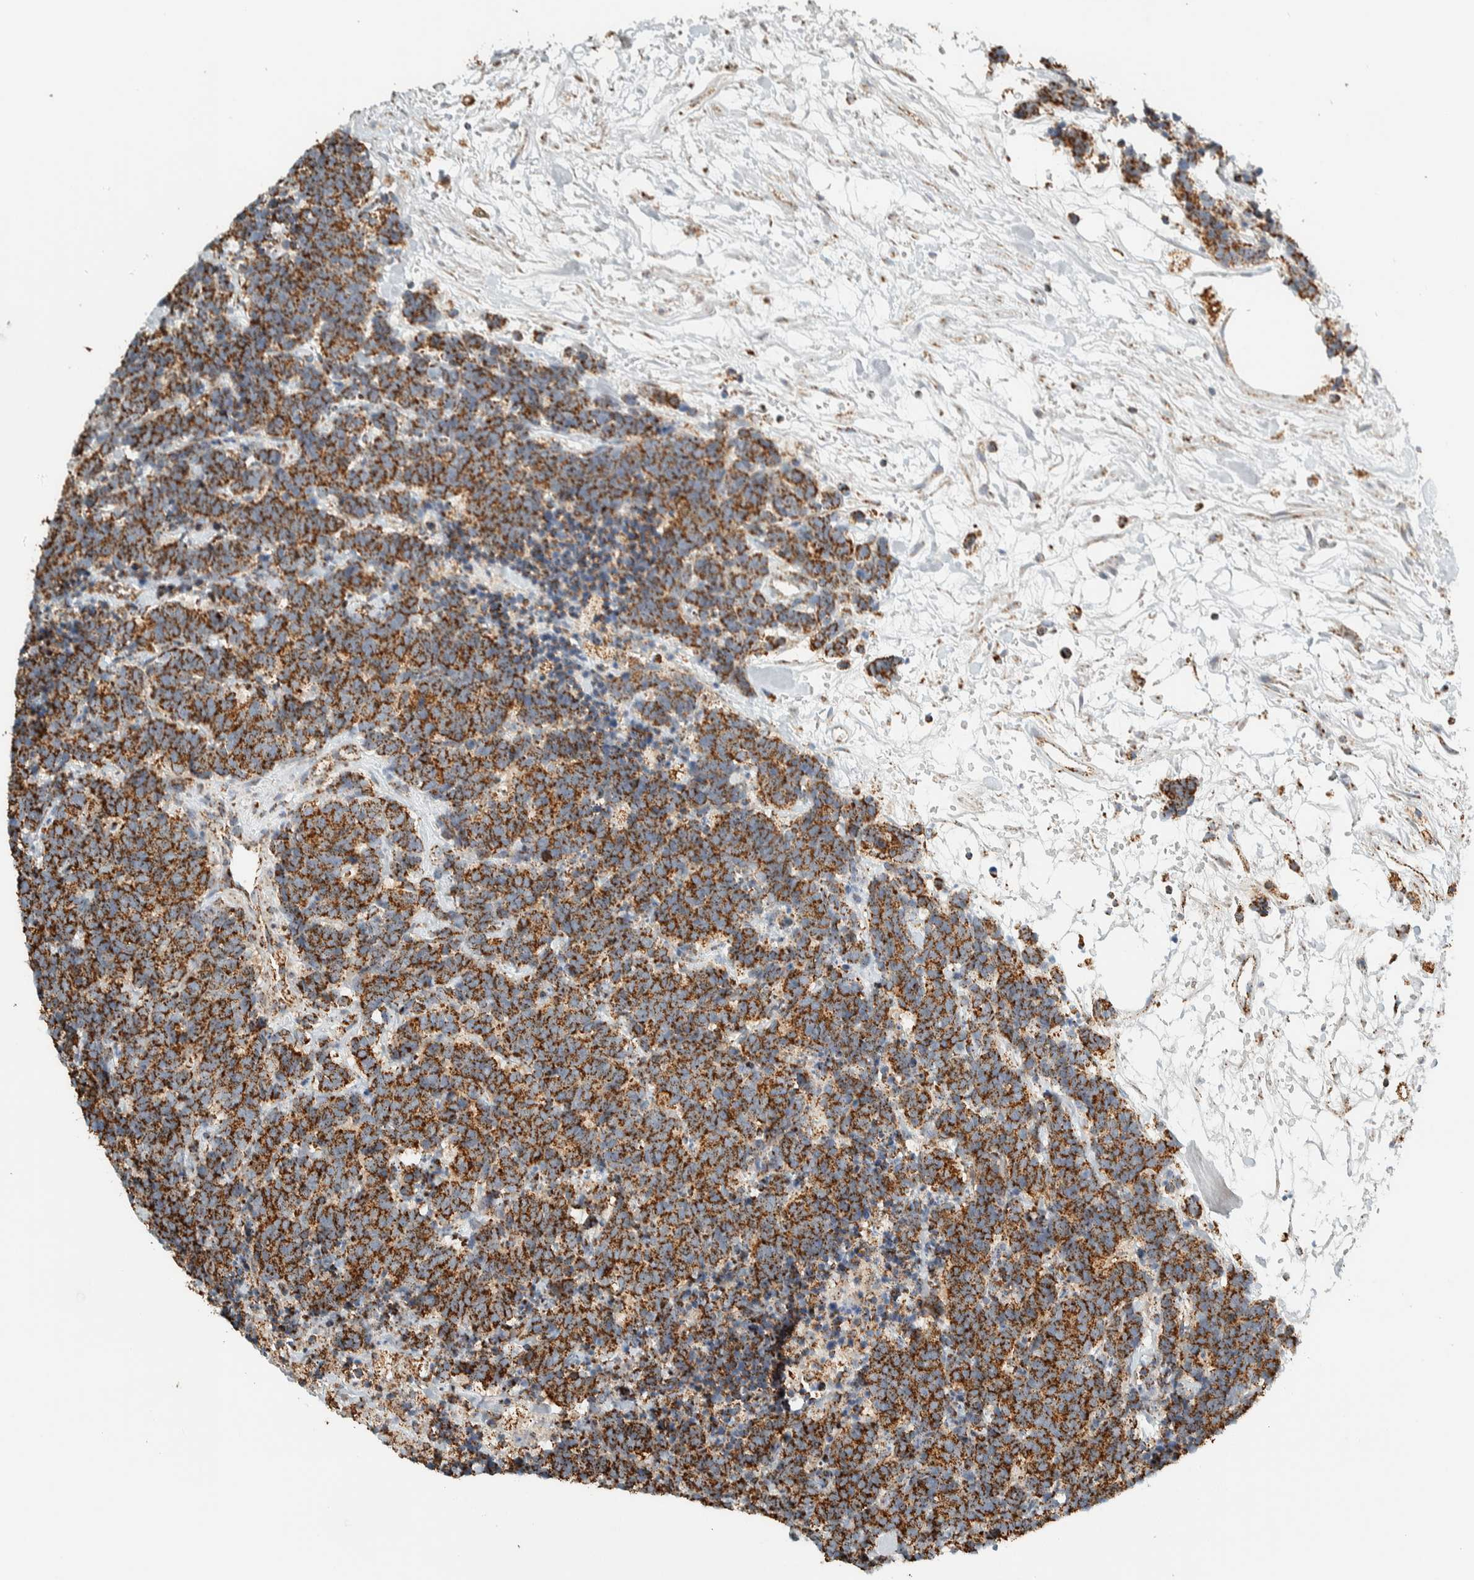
{"staining": {"intensity": "strong", "quantity": ">75%", "location": "cytoplasmic/membranous"}, "tissue": "carcinoid", "cell_type": "Tumor cells", "image_type": "cancer", "snomed": [{"axis": "morphology", "description": "Carcinoma, NOS"}, {"axis": "morphology", "description": "Carcinoid, malignant, NOS"}, {"axis": "topography", "description": "Urinary bladder"}], "caption": "Immunohistochemistry image of human carcinoid (malignant) stained for a protein (brown), which demonstrates high levels of strong cytoplasmic/membranous positivity in about >75% of tumor cells.", "gene": "ZNF454", "patient": {"sex": "male", "age": 57}}